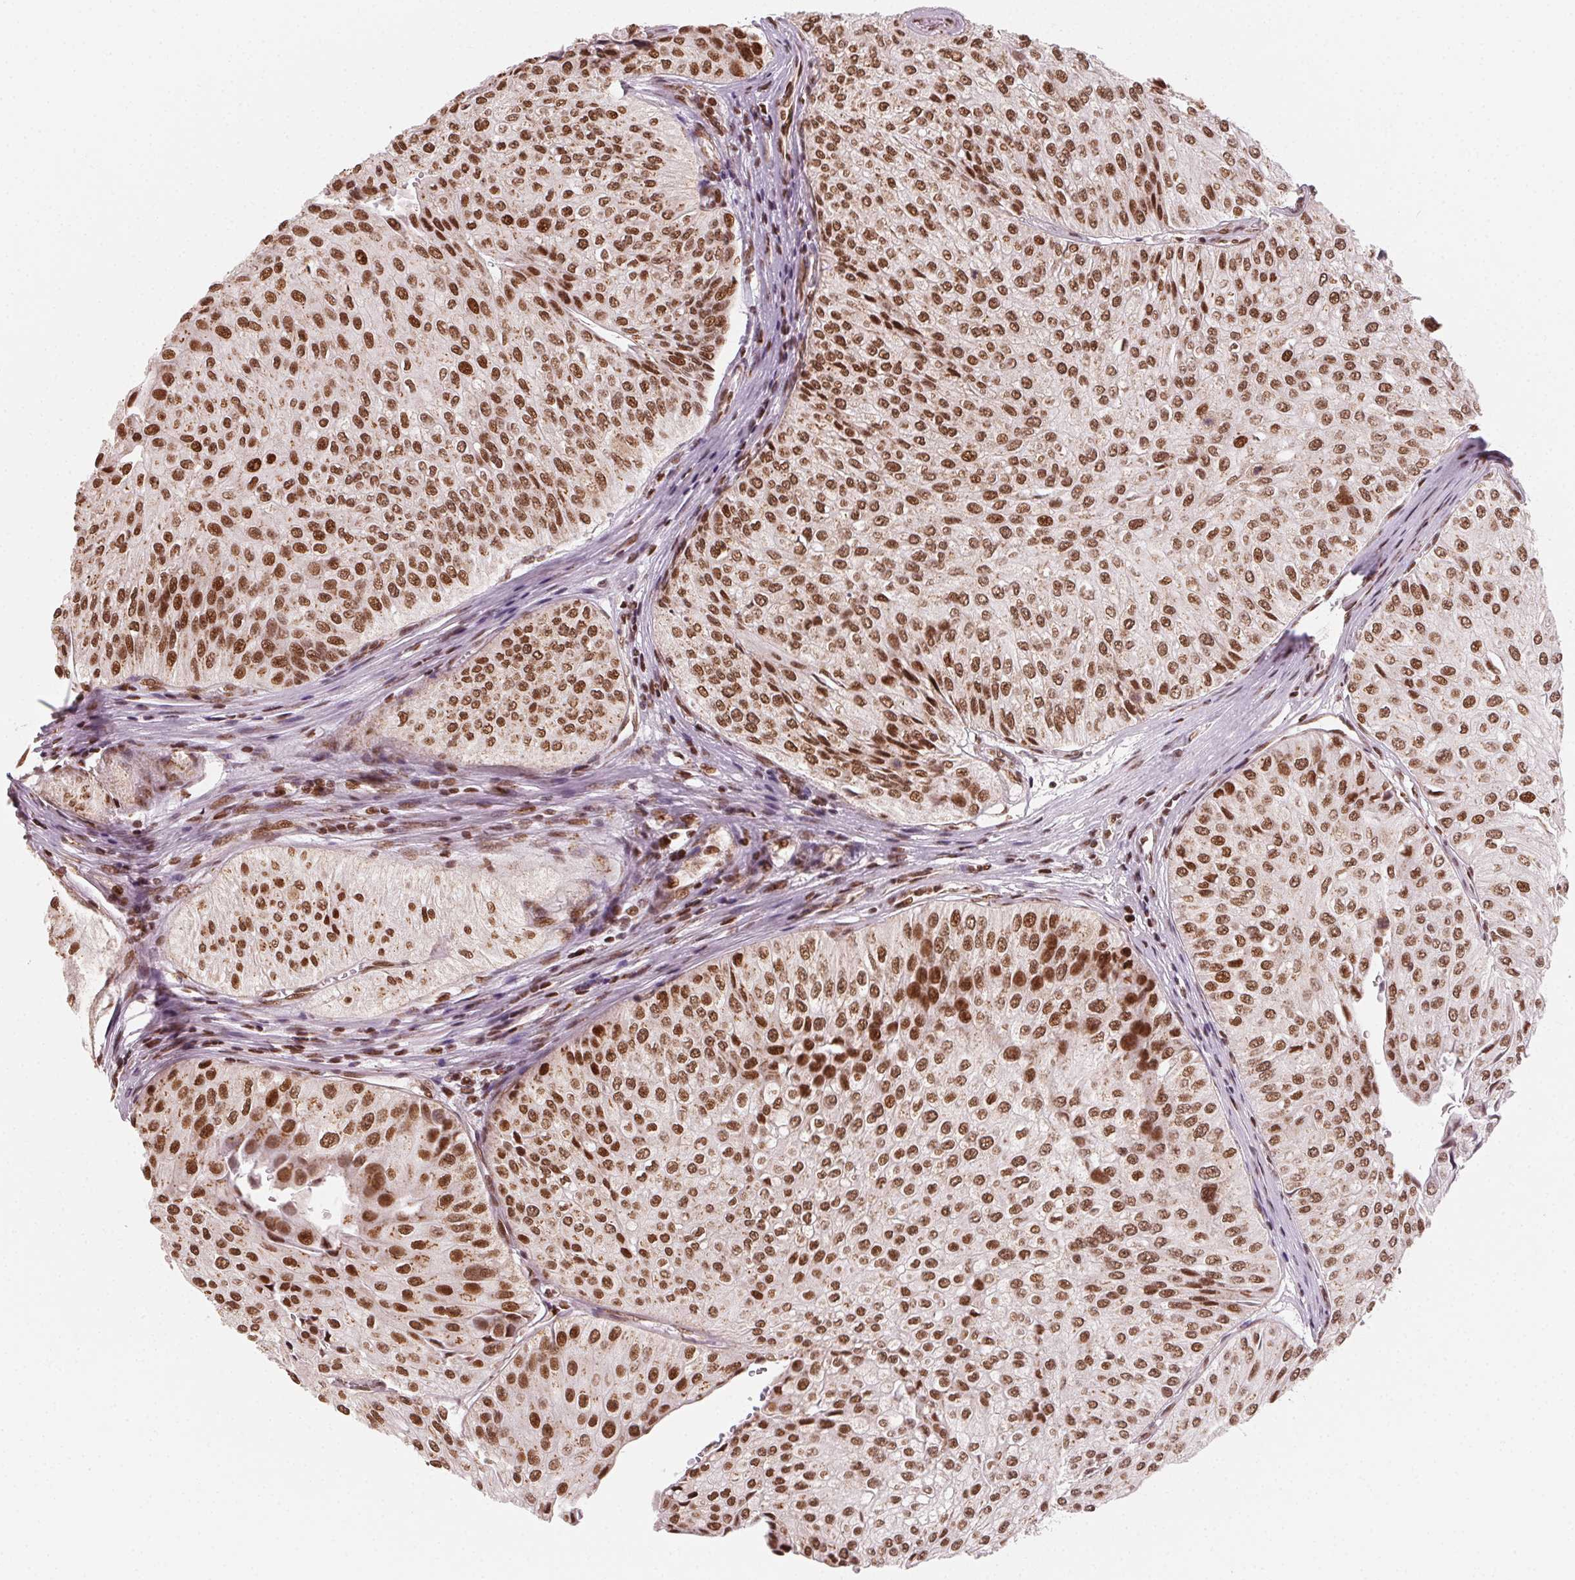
{"staining": {"intensity": "moderate", "quantity": ">75%", "location": "nuclear"}, "tissue": "urothelial cancer", "cell_type": "Tumor cells", "image_type": "cancer", "snomed": [{"axis": "morphology", "description": "Urothelial carcinoma, NOS"}, {"axis": "topography", "description": "Urinary bladder"}], "caption": "Approximately >75% of tumor cells in human urothelial cancer reveal moderate nuclear protein positivity as visualized by brown immunohistochemical staining.", "gene": "TOPORS", "patient": {"sex": "male", "age": 67}}